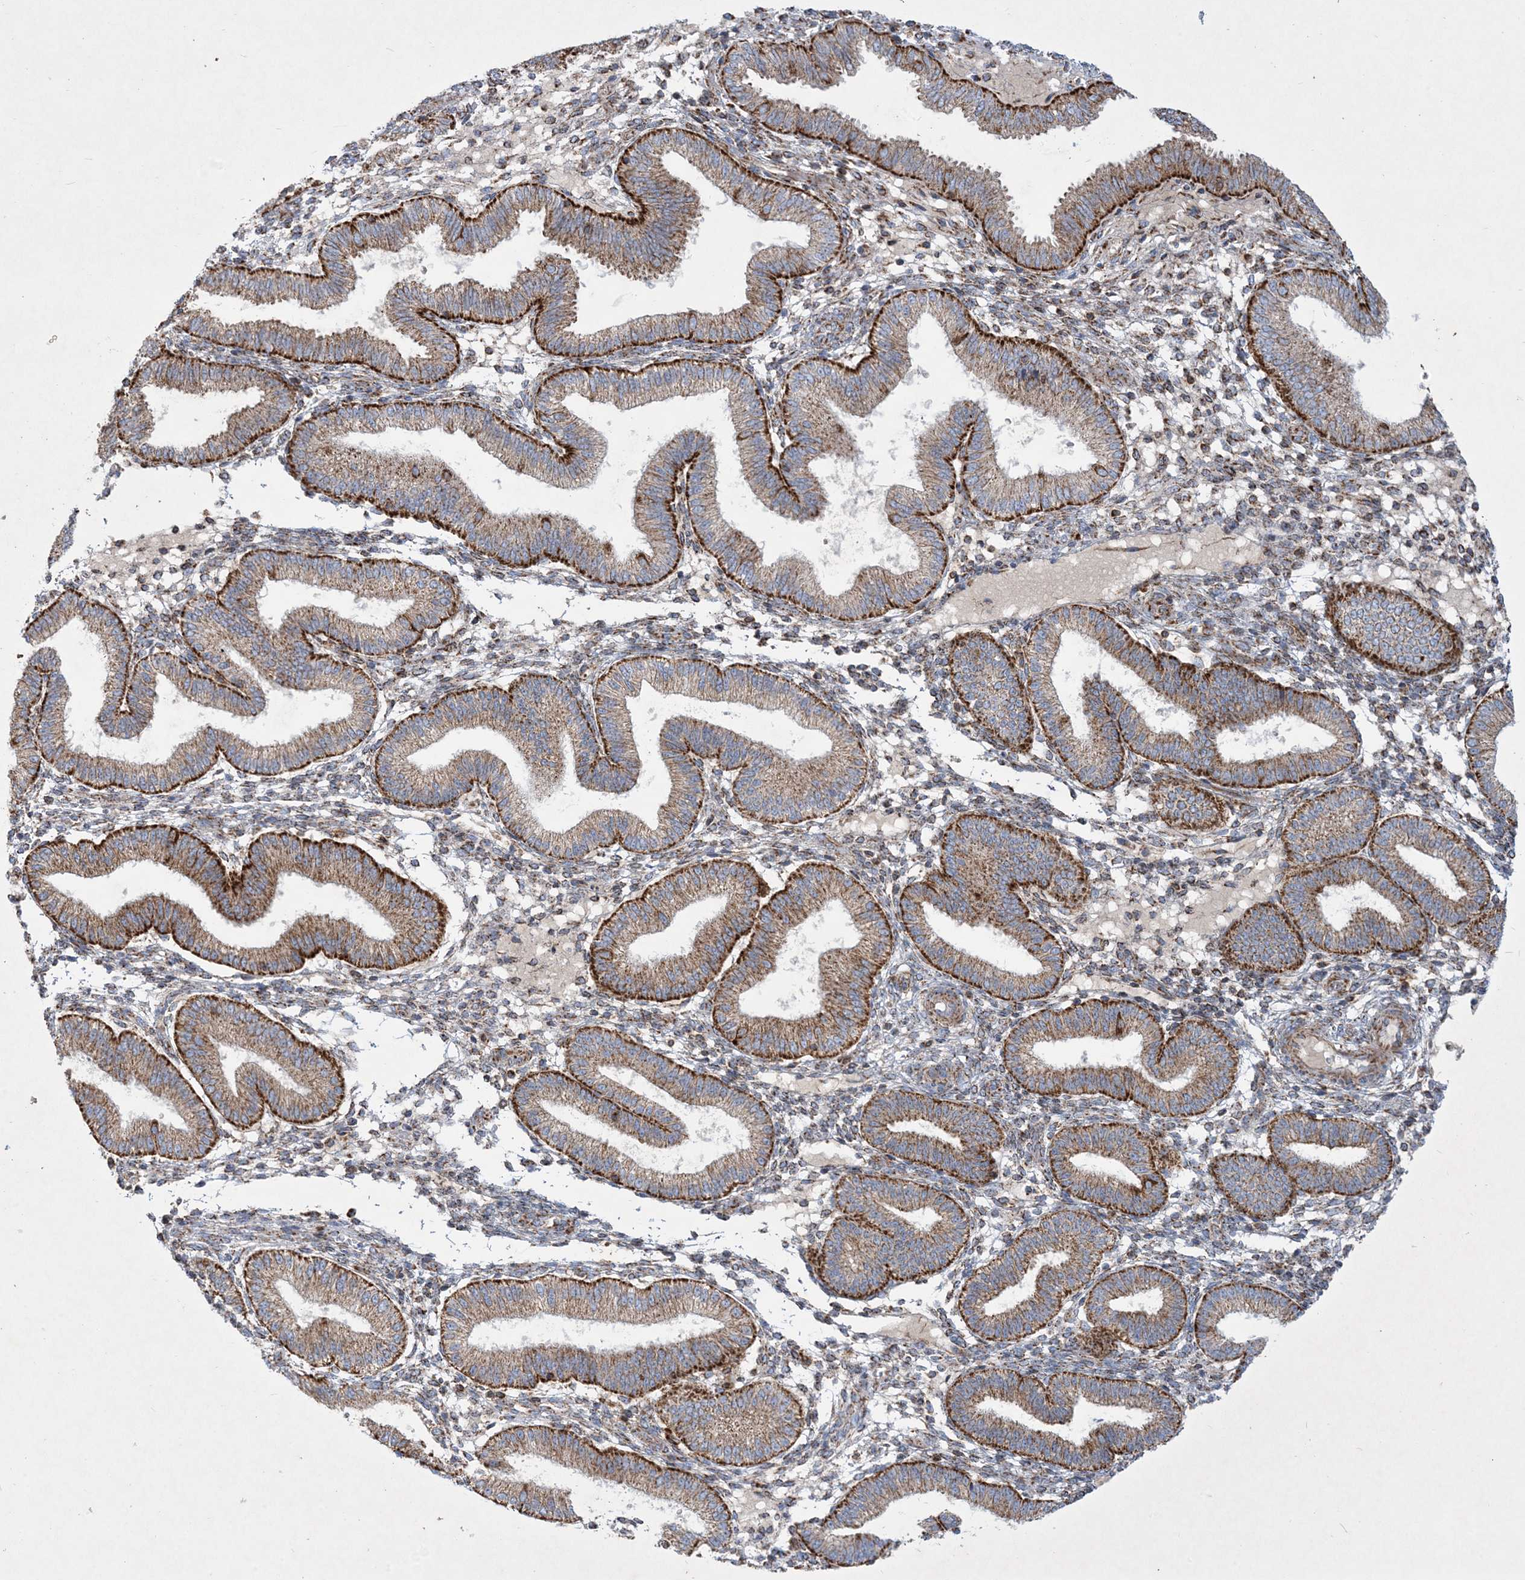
{"staining": {"intensity": "moderate", "quantity": ">75%", "location": "cytoplasmic/membranous"}, "tissue": "endometrium", "cell_type": "Cells in endometrial stroma", "image_type": "normal", "snomed": [{"axis": "morphology", "description": "Normal tissue, NOS"}, {"axis": "topography", "description": "Endometrium"}], "caption": "Protein expression analysis of normal endometrium displays moderate cytoplasmic/membranous staining in about >75% of cells in endometrial stroma. Immunohistochemistry stains the protein in brown and the nuclei are stained blue.", "gene": "BEND4", "patient": {"sex": "female", "age": 39}}